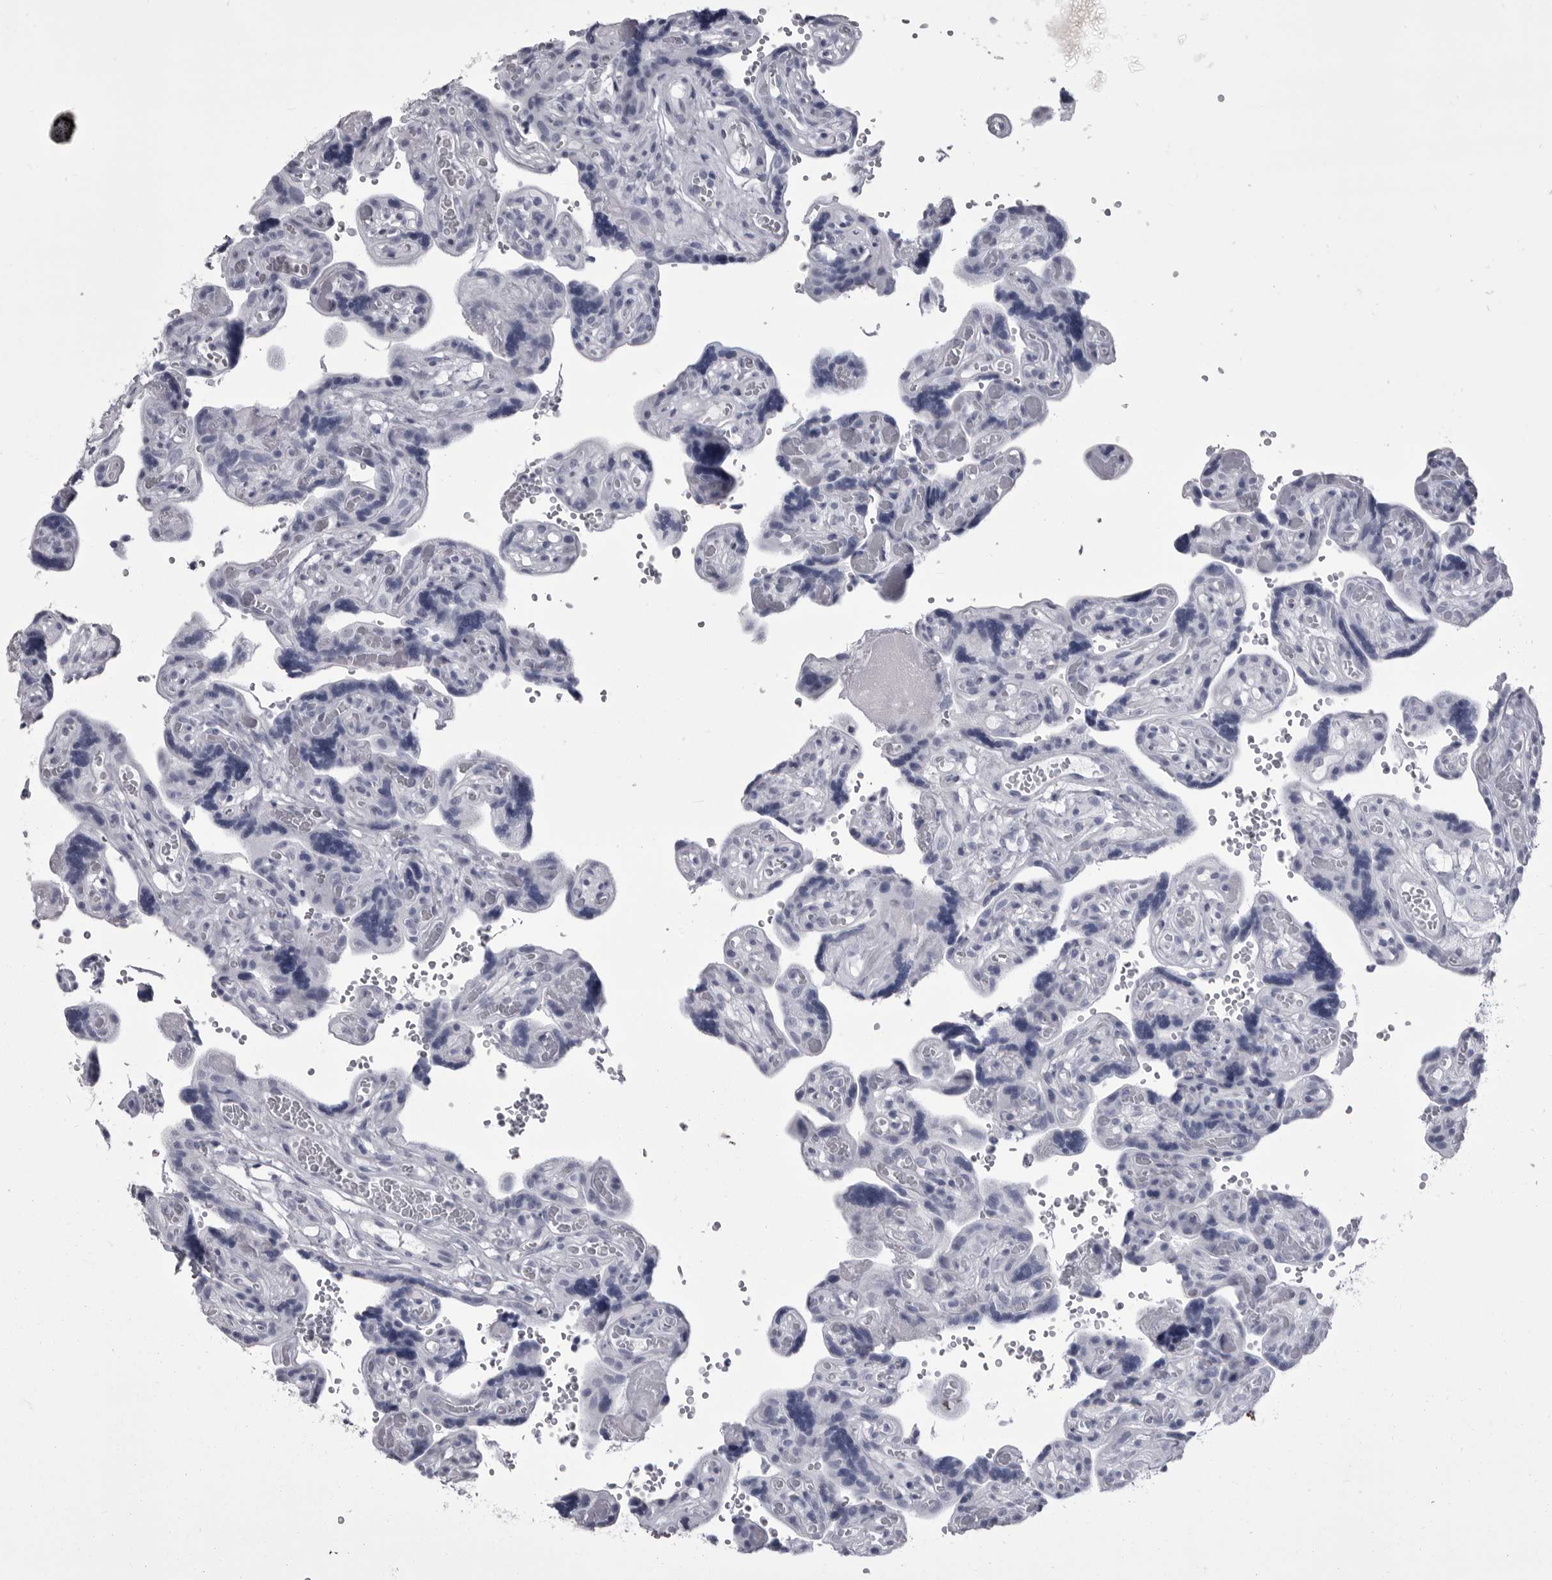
{"staining": {"intensity": "negative", "quantity": "none", "location": "none"}, "tissue": "placenta", "cell_type": "Trophoblastic cells", "image_type": "normal", "snomed": [{"axis": "morphology", "description": "Normal tissue, NOS"}, {"axis": "topography", "description": "Placenta"}], "caption": "Immunohistochemical staining of benign human placenta reveals no significant positivity in trophoblastic cells. (Immunohistochemistry, brightfield microscopy, high magnification).", "gene": "ANK2", "patient": {"sex": "female", "age": 30}}